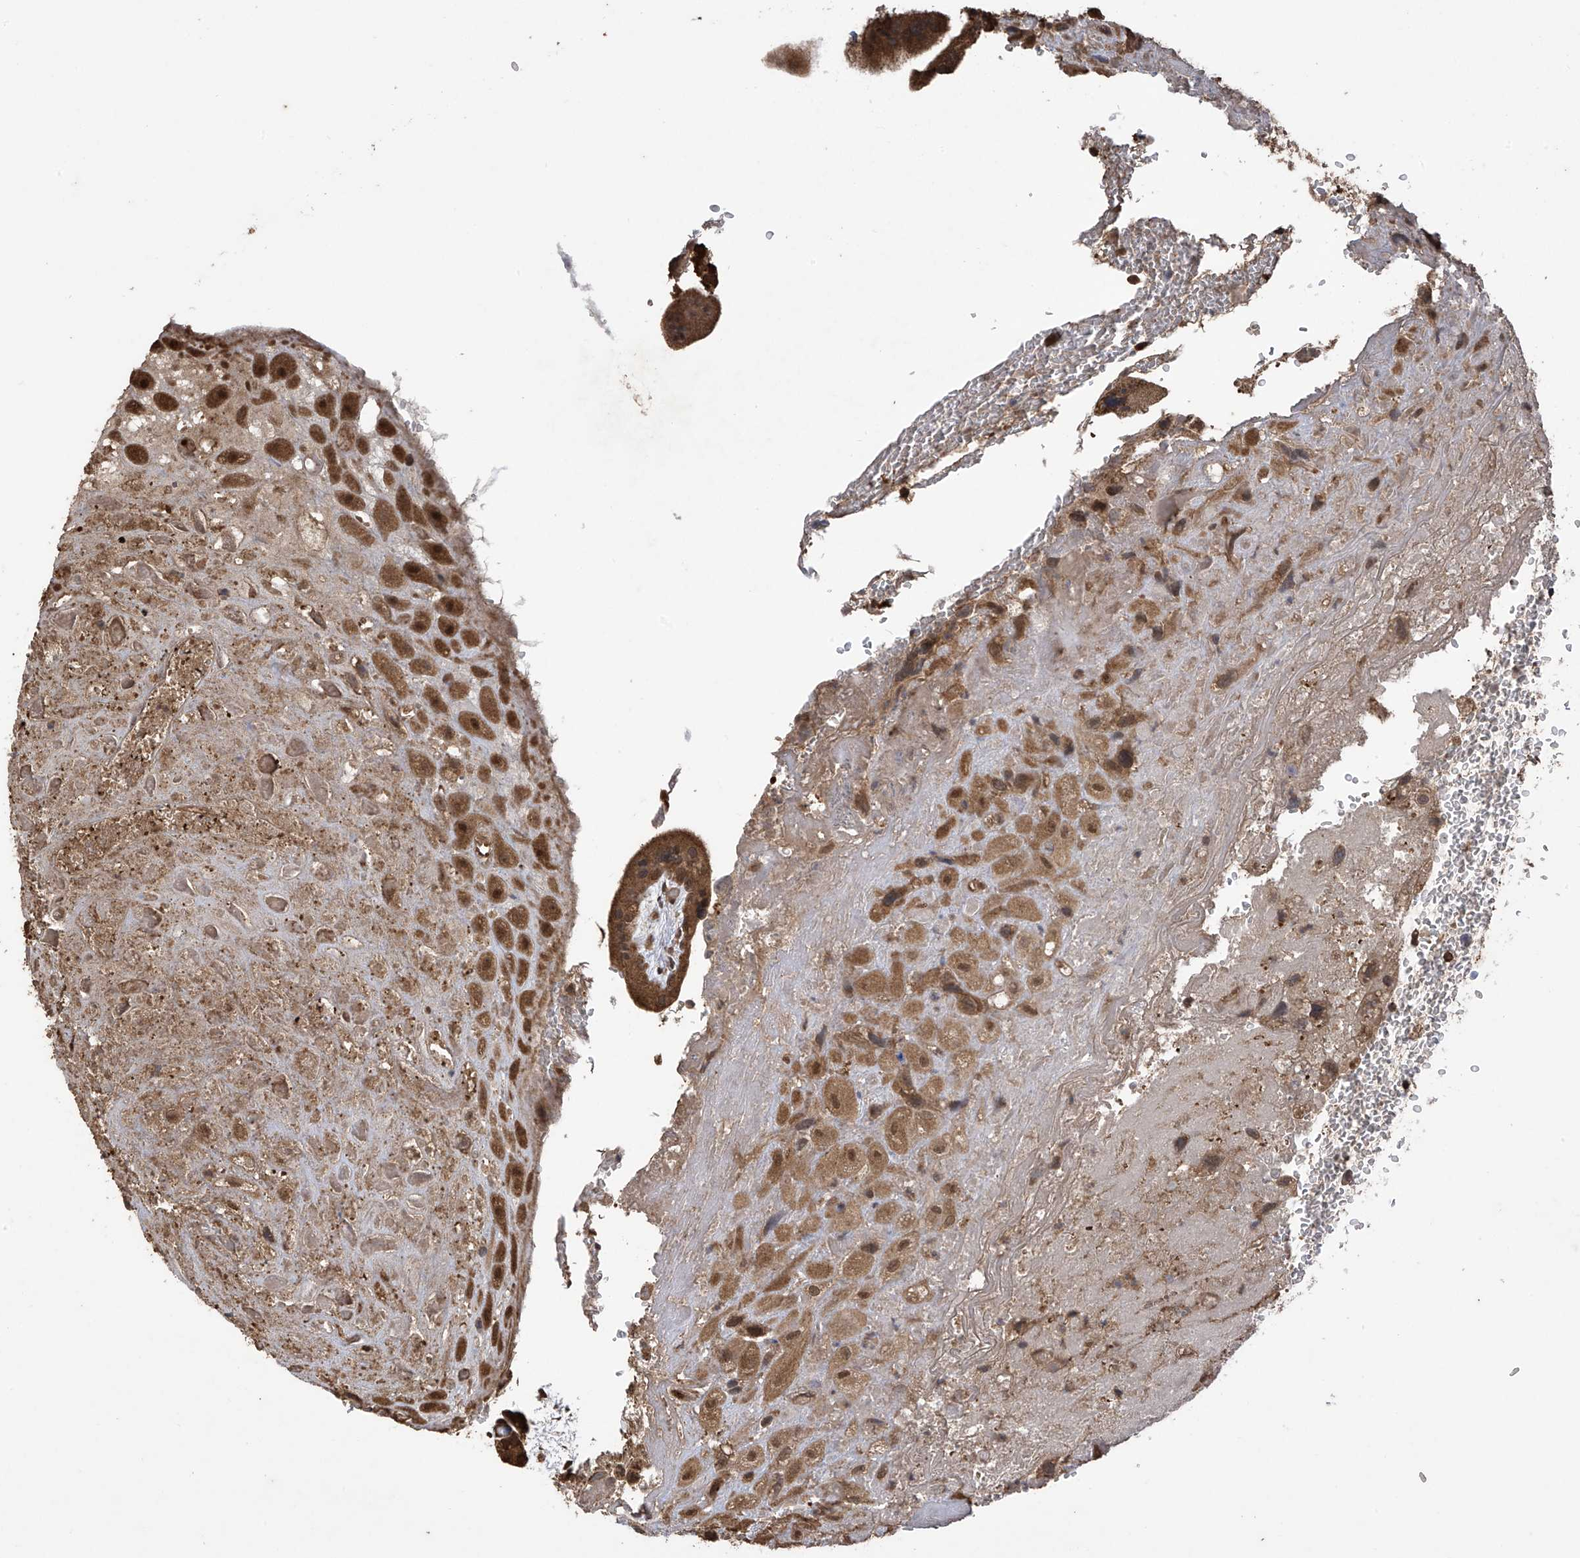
{"staining": {"intensity": "moderate", "quantity": ">75%", "location": "cytoplasmic/membranous,nuclear"}, "tissue": "placenta", "cell_type": "Decidual cells", "image_type": "normal", "snomed": [{"axis": "morphology", "description": "Normal tissue, NOS"}, {"axis": "topography", "description": "Placenta"}], "caption": "Normal placenta exhibits moderate cytoplasmic/membranous,nuclear positivity in approximately >75% of decidual cells.", "gene": "PNPT1", "patient": {"sex": "female", "age": 35}}